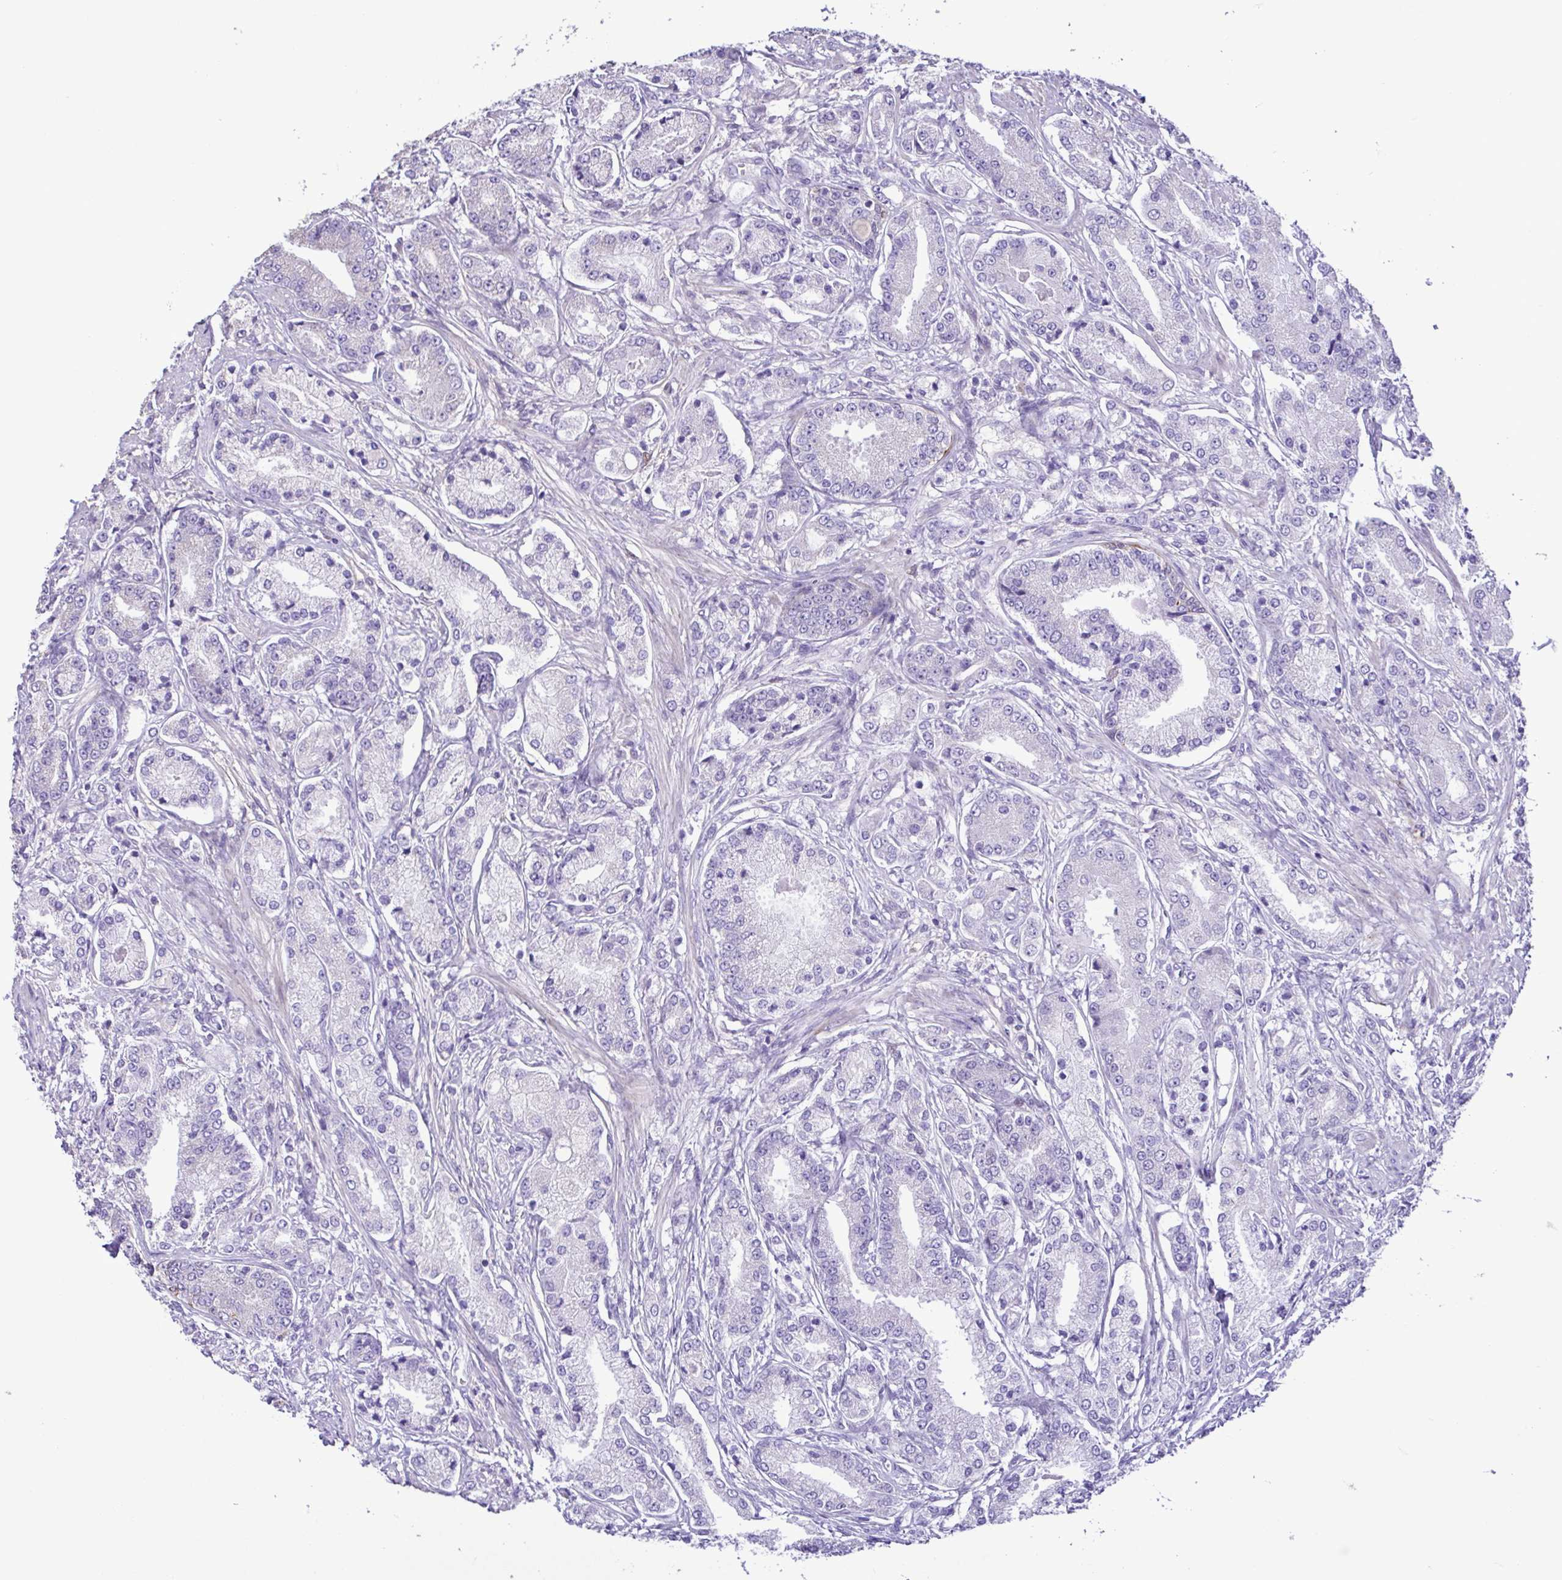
{"staining": {"intensity": "negative", "quantity": "none", "location": "none"}, "tissue": "prostate cancer", "cell_type": "Tumor cells", "image_type": "cancer", "snomed": [{"axis": "morphology", "description": "Adenocarcinoma, High grade"}, {"axis": "topography", "description": "Prostate and seminal vesicle, NOS"}], "caption": "Immunohistochemical staining of prostate high-grade adenocarcinoma demonstrates no significant positivity in tumor cells. (Immunohistochemistry, brightfield microscopy, high magnification).", "gene": "PLA2G4E", "patient": {"sex": "male", "age": 61}}